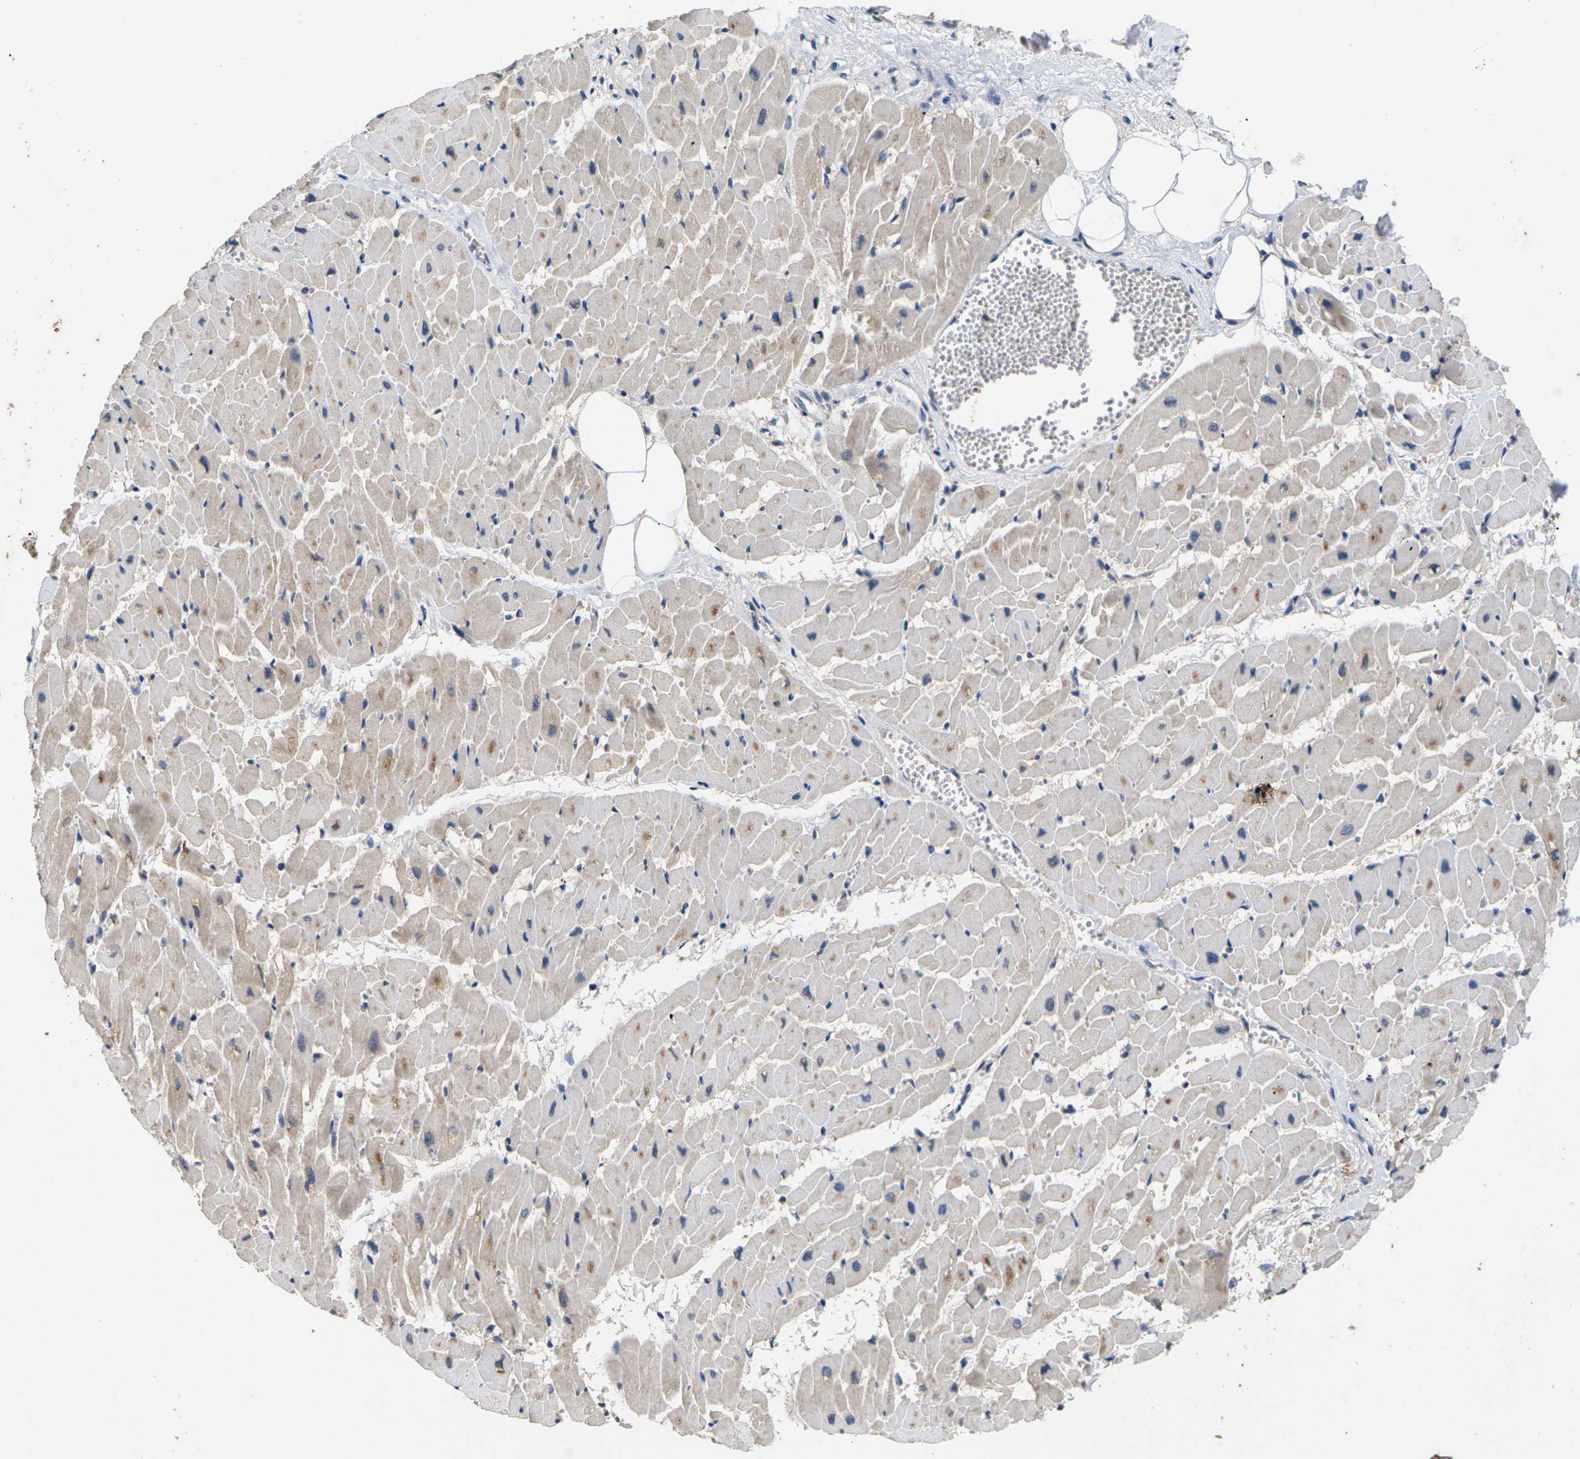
{"staining": {"intensity": "weak", "quantity": "25%-75%", "location": "cytoplasmic/membranous"}, "tissue": "heart muscle", "cell_type": "Cardiomyocytes", "image_type": "normal", "snomed": [{"axis": "morphology", "description": "Normal tissue, NOS"}, {"axis": "topography", "description": "Heart"}], "caption": "Immunohistochemistry (DAB (3,3'-diaminobenzidine)) staining of benign heart muscle shows weak cytoplasmic/membranous protein positivity in approximately 25%-75% of cardiomyocytes.", "gene": "SLC2A2", "patient": {"sex": "female", "age": 19}}